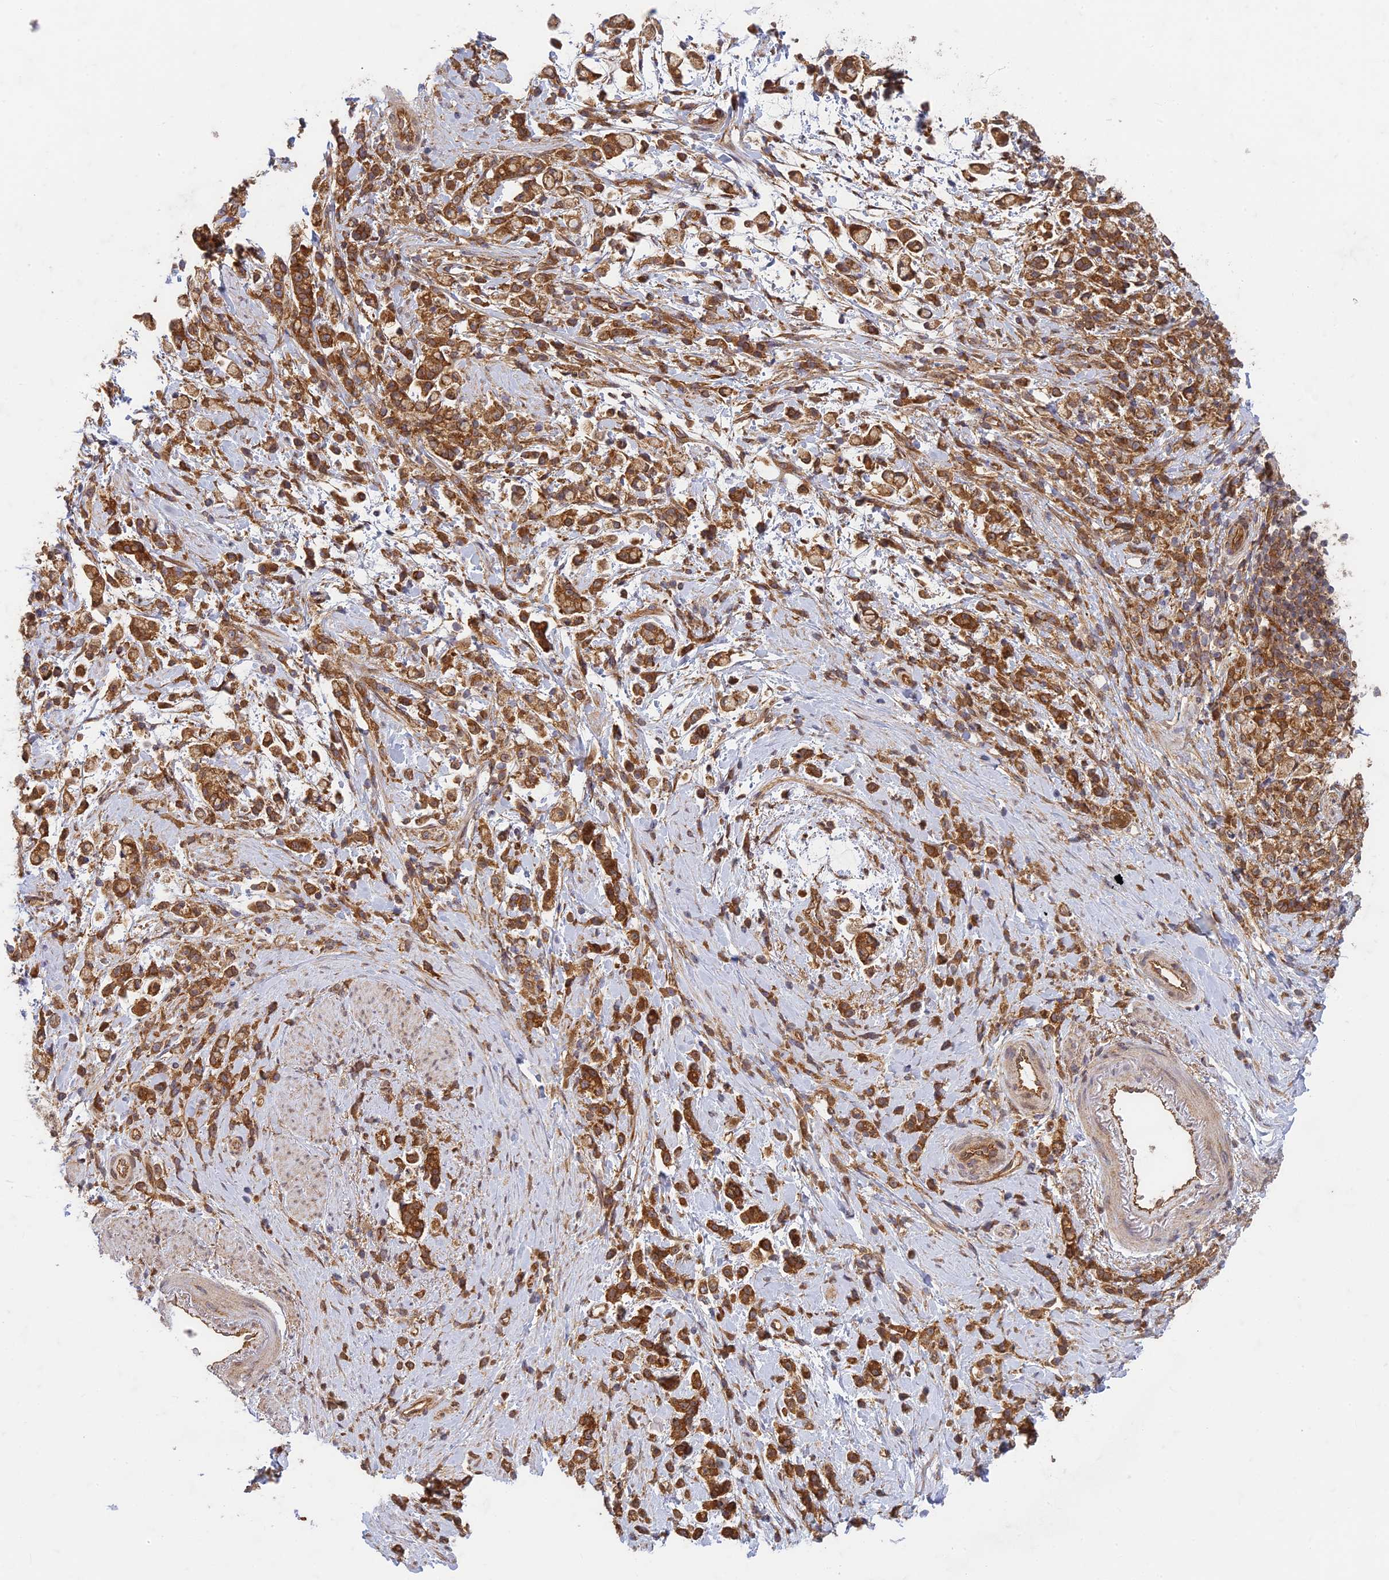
{"staining": {"intensity": "strong", "quantity": ">75%", "location": "cytoplasmic/membranous"}, "tissue": "stomach cancer", "cell_type": "Tumor cells", "image_type": "cancer", "snomed": [{"axis": "morphology", "description": "Adenocarcinoma, NOS"}, {"axis": "topography", "description": "Stomach"}], "caption": "IHC (DAB) staining of human stomach cancer (adenocarcinoma) exhibits strong cytoplasmic/membranous protein expression in approximately >75% of tumor cells.", "gene": "TCF25", "patient": {"sex": "female", "age": 60}}